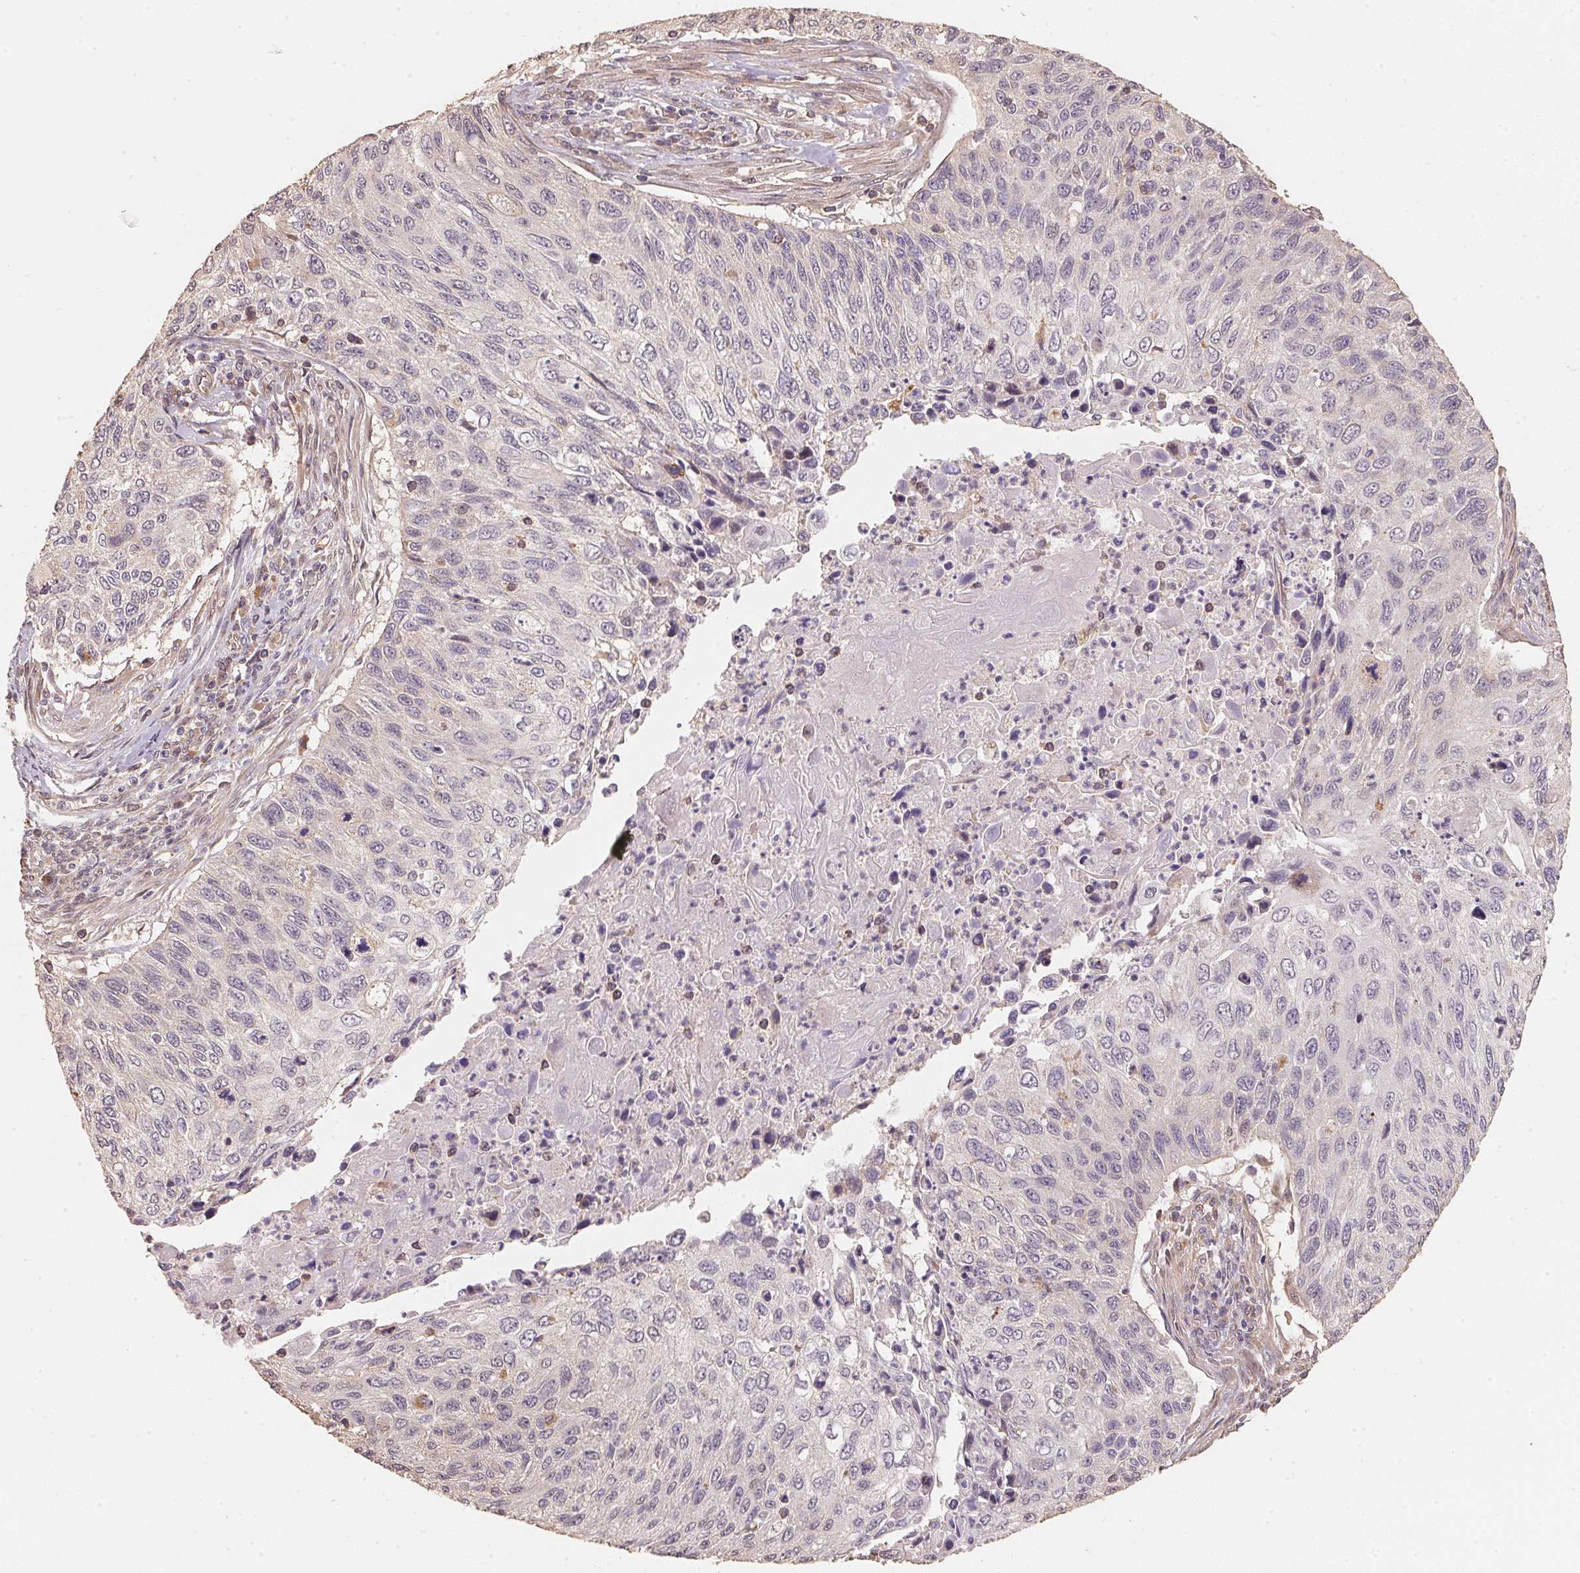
{"staining": {"intensity": "negative", "quantity": "none", "location": "none"}, "tissue": "cervical cancer", "cell_type": "Tumor cells", "image_type": "cancer", "snomed": [{"axis": "morphology", "description": "Squamous cell carcinoma, NOS"}, {"axis": "topography", "description": "Cervix"}], "caption": "High power microscopy micrograph of an immunohistochemistry image of cervical squamous cell carcinoma, revealing no significant expression in tumor cells.", "gene": "TMEM222", "patient": {"sex": "female", "age": 70}}